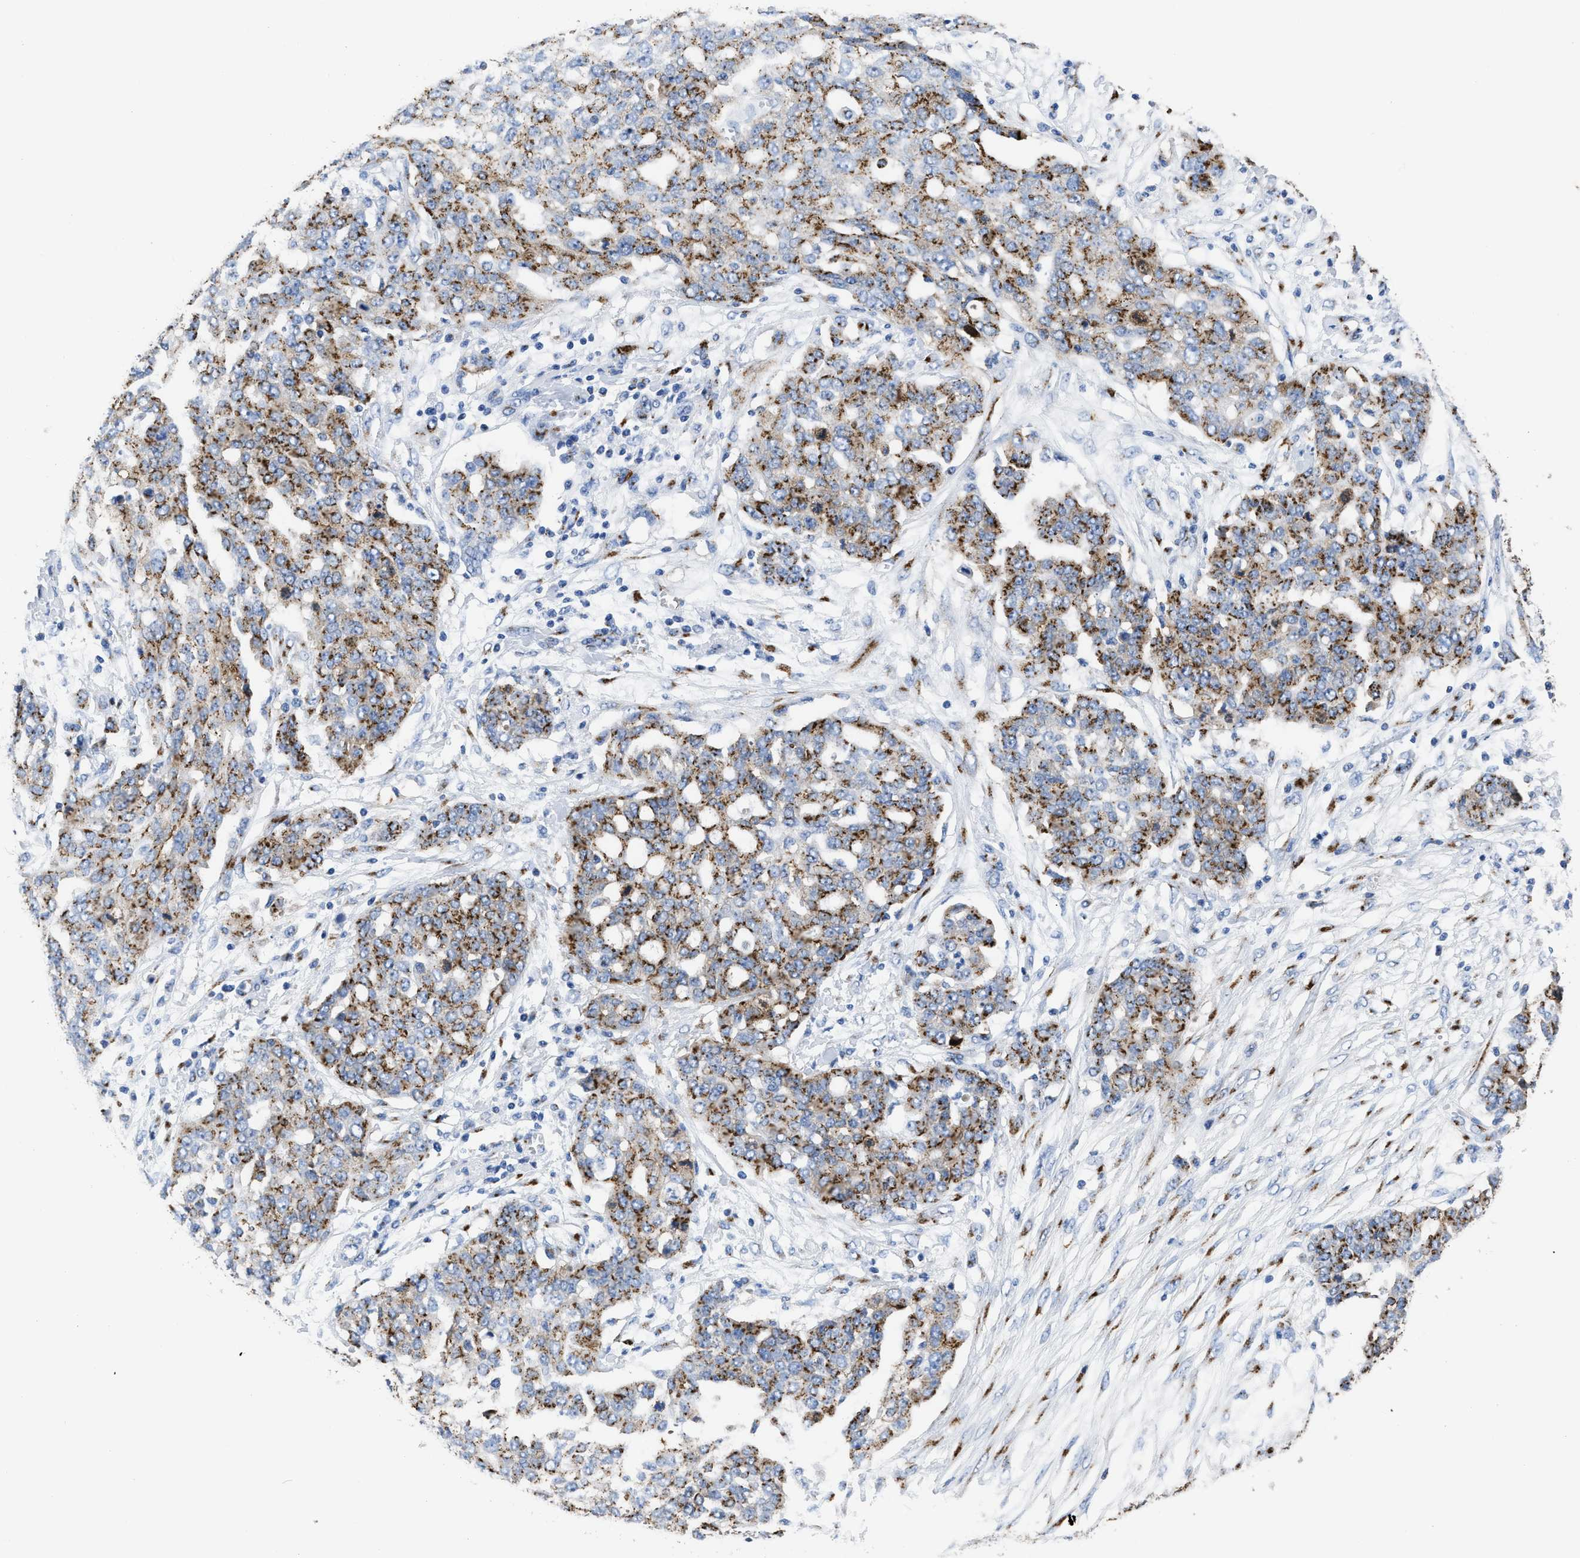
{"staining": {"intensity": "moderate", "quantity": ">75%", "location": "cytoplasmic/membranous"}, "tissue": "ovarian cancer", "cell_type": "Tumor cells", "image_type": "cancer", "snomed": [{"axis": "morphology", "description": "Cystadenocarcinoma, serous, NOS"}, {"axis": "topography", "description": "Soft tissue"}, {"axis": "topography", "description": "Ovary"}], "caption": "Ovarian serous cystadenocarcinoma was stained to show a protein in brown. There is medium levels of moderate cytoplasmic/membranous positivity in approximately >75% of tumor cells.", "gene": "TMEM87A", "patient": {"sex": "female", "age": 57}}